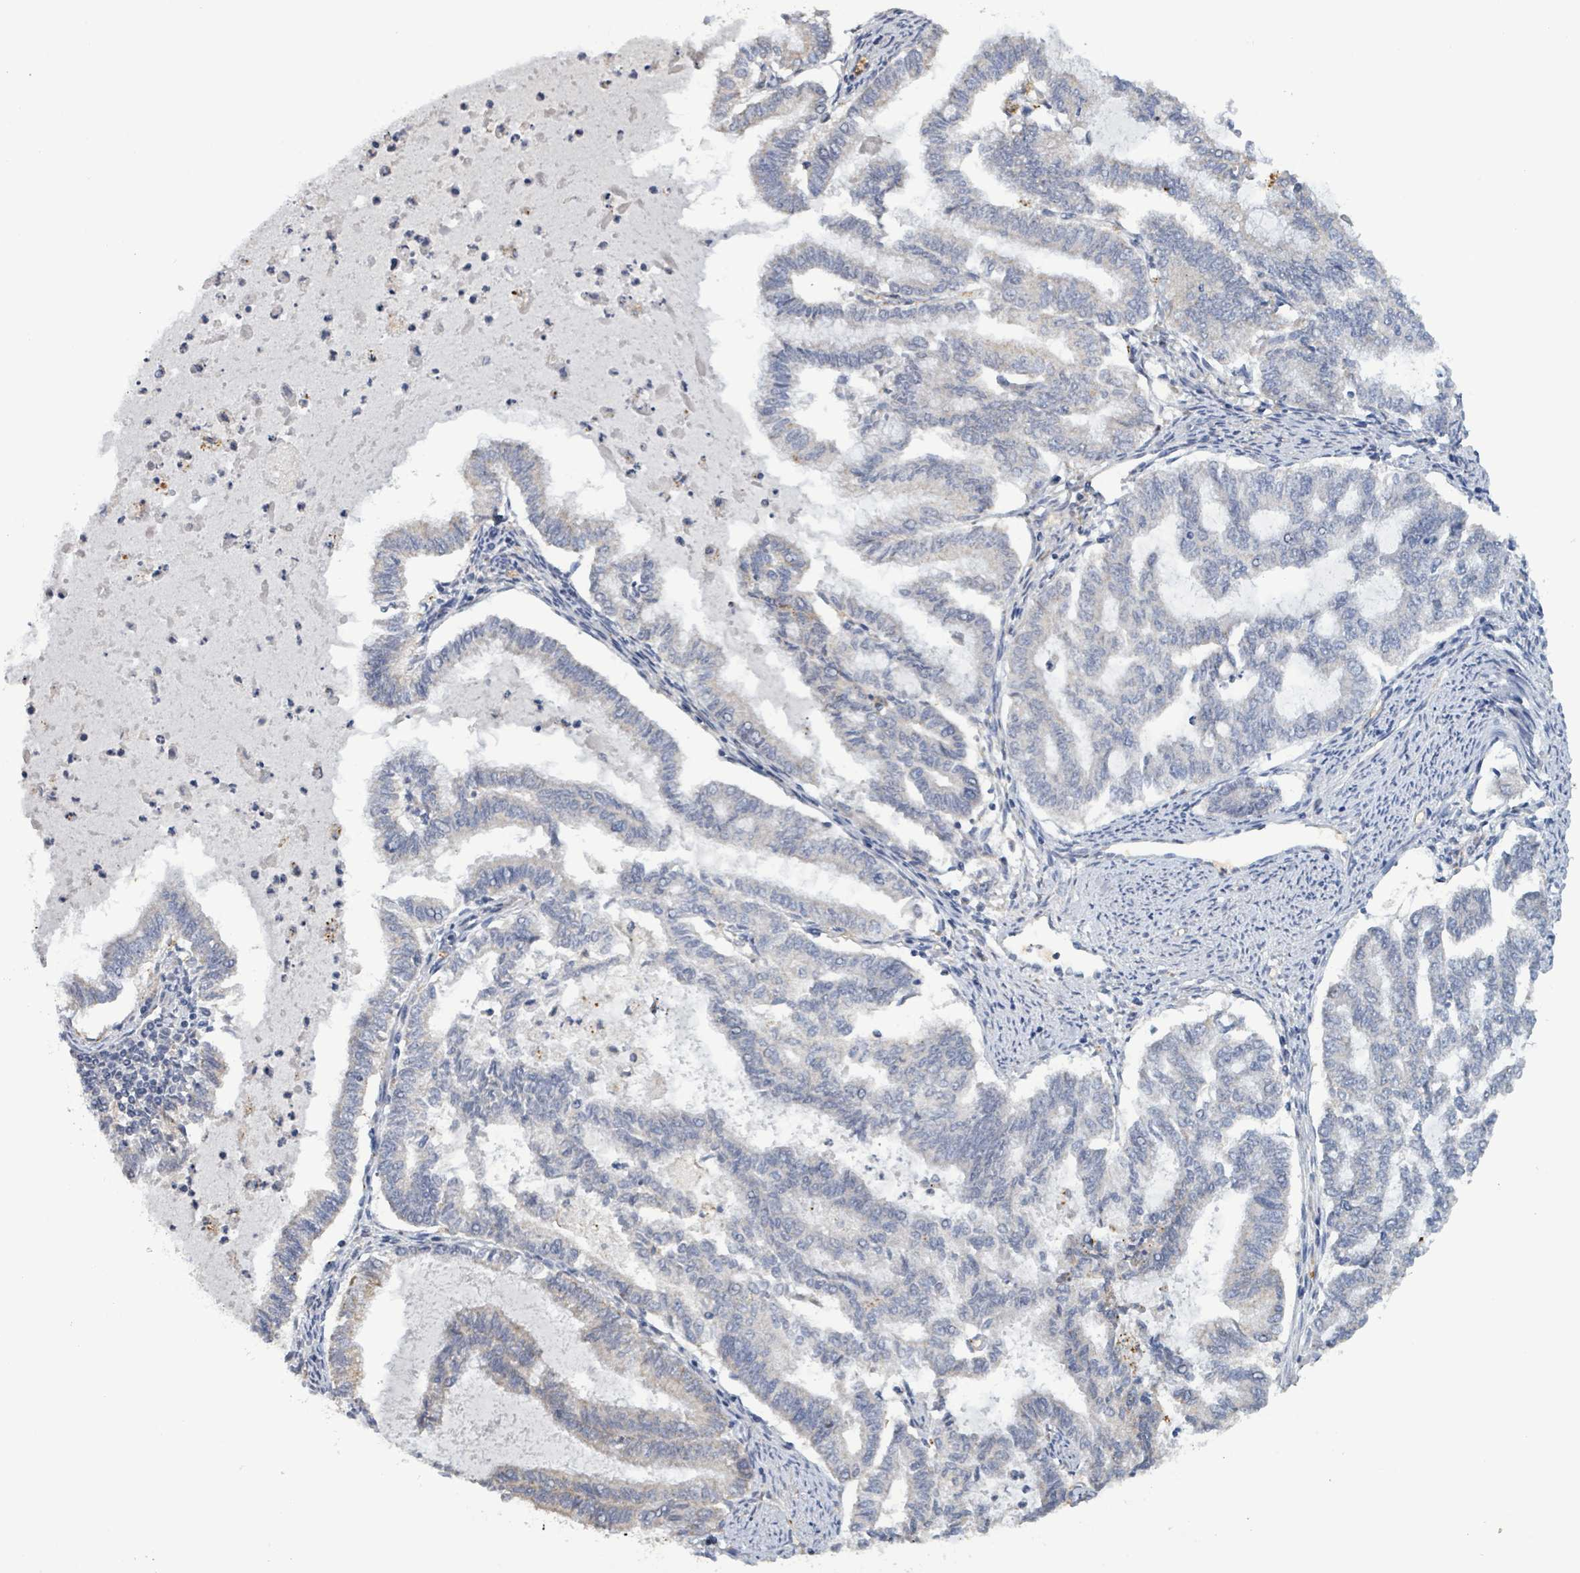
{"staining": {"intensity": "negative", "quantity": "none", "location": "none"}, "tissue": "endometrial cancer", "cell_type": "Tumor cells", "image_type": "cancer", "snomed": [{"axis": "morphology", "description": "Adenocarcinoma, NOS"}, {"axis": "topography", "description": "Endometrium"}], "caption": "The immunohistochemistry (IHC) photomicrograph has no significant staining in tumor cells of endometrial cancer tissue. (Brightfield microscopy of DAB immunohistochemistry (IHC) at high magnification).", "gene": "SEBOX", "patient": {"sex": "female", "age": 79}}